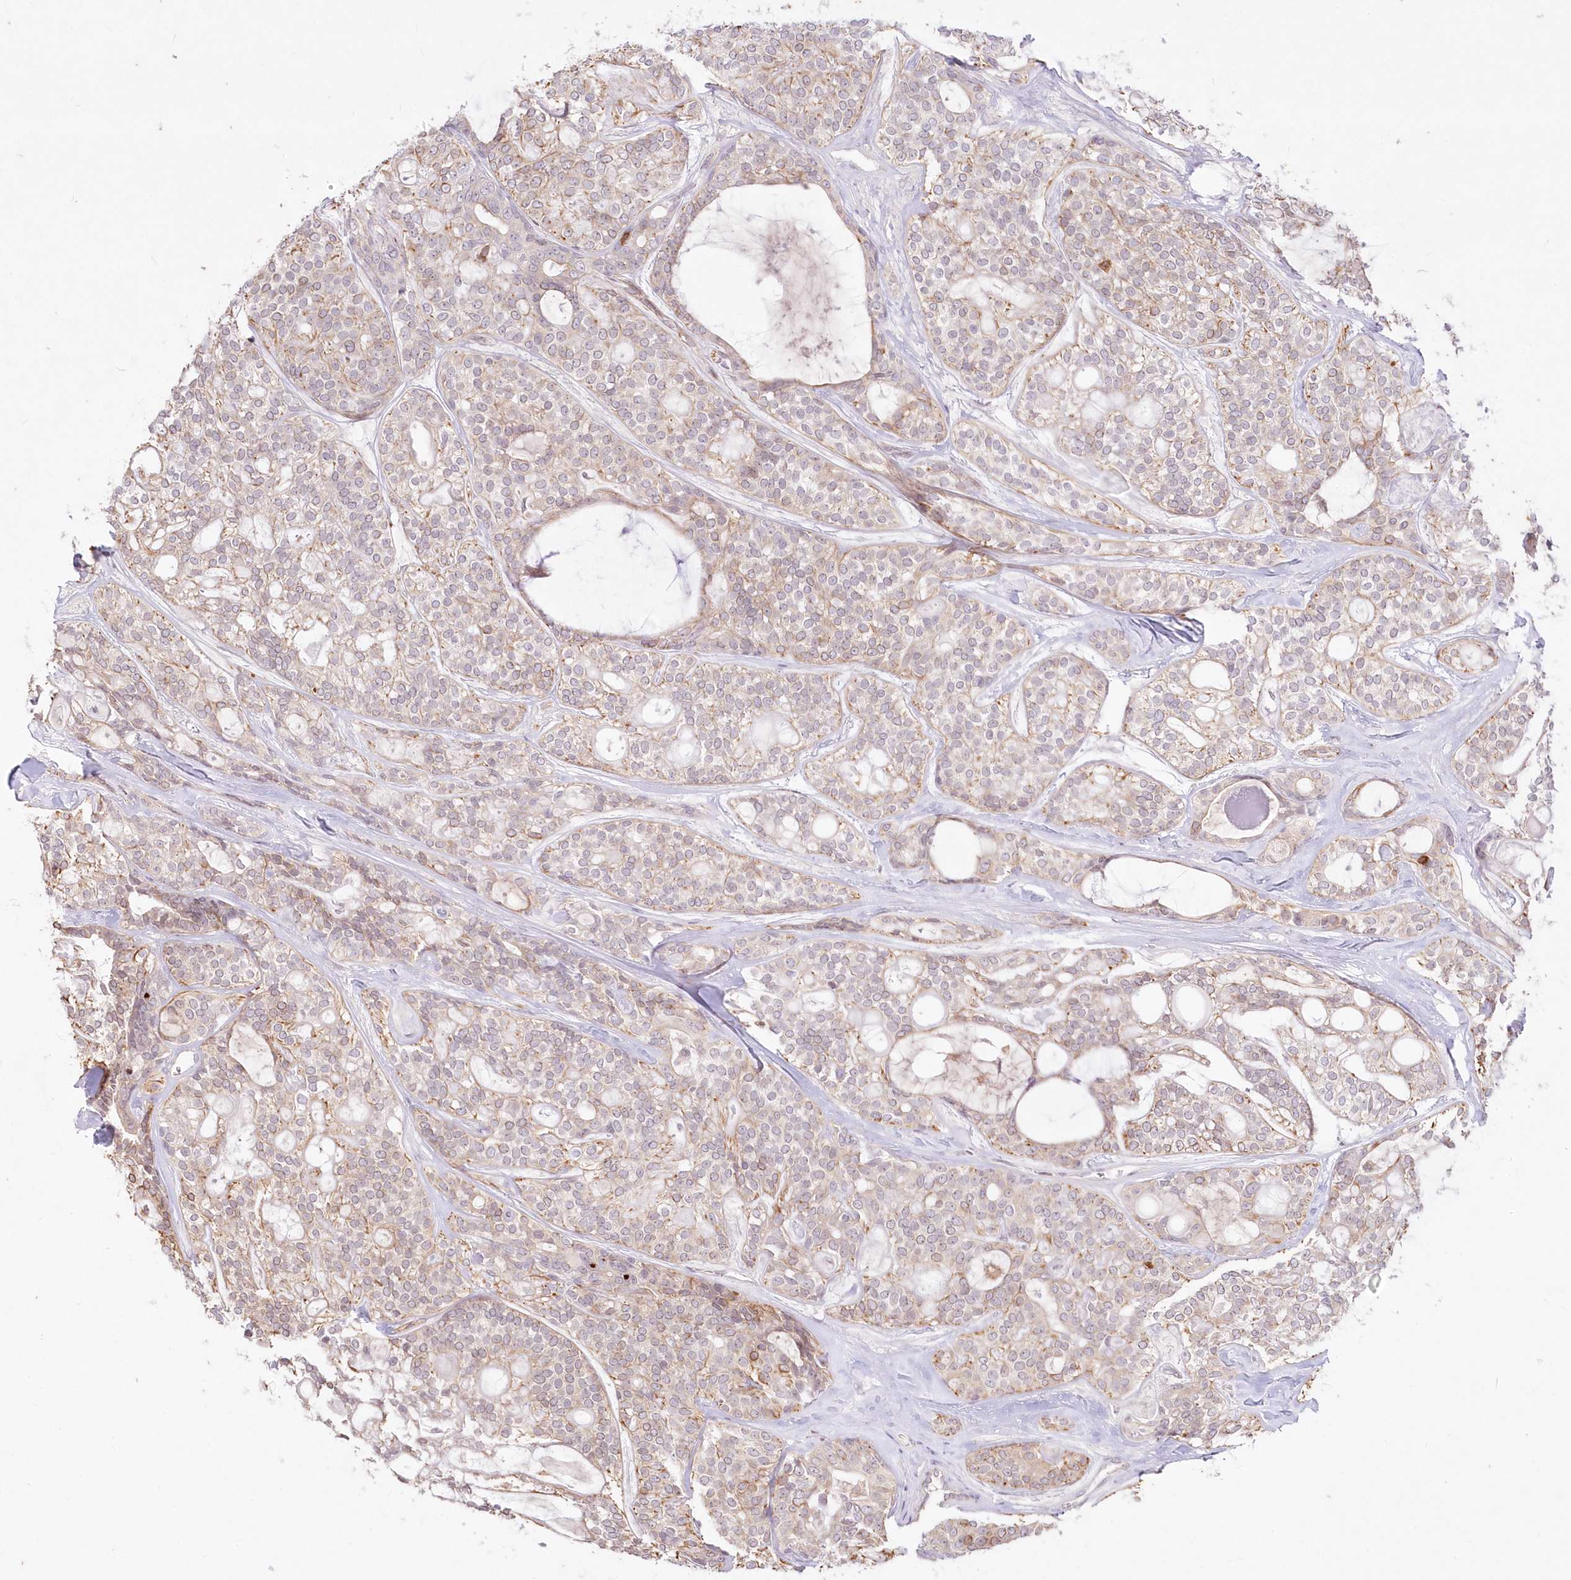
{"staining": {"intensity": "weak", "quantity": "25%-75%", "location": "cytoplasmic/membranous"}, "tissue": "head and neck cancer", "cell_type": "Tumor cells", "image_type": "cancer", "snomed": [{"axis": "morphology", "description": "Adenocarcinoma, NOS"}, {"axis": "topography", "description": "Head-Neck"}], "caption": "This photomicrograph demonstrates IHC staining of human adenocarcinoma (head and neck), with low weak cytoplasmic/membranous positivity in approximately 25%-75% of tumor cells.", "gene": "MTMR3", "patient": {"sex": "male", "age": 66}}